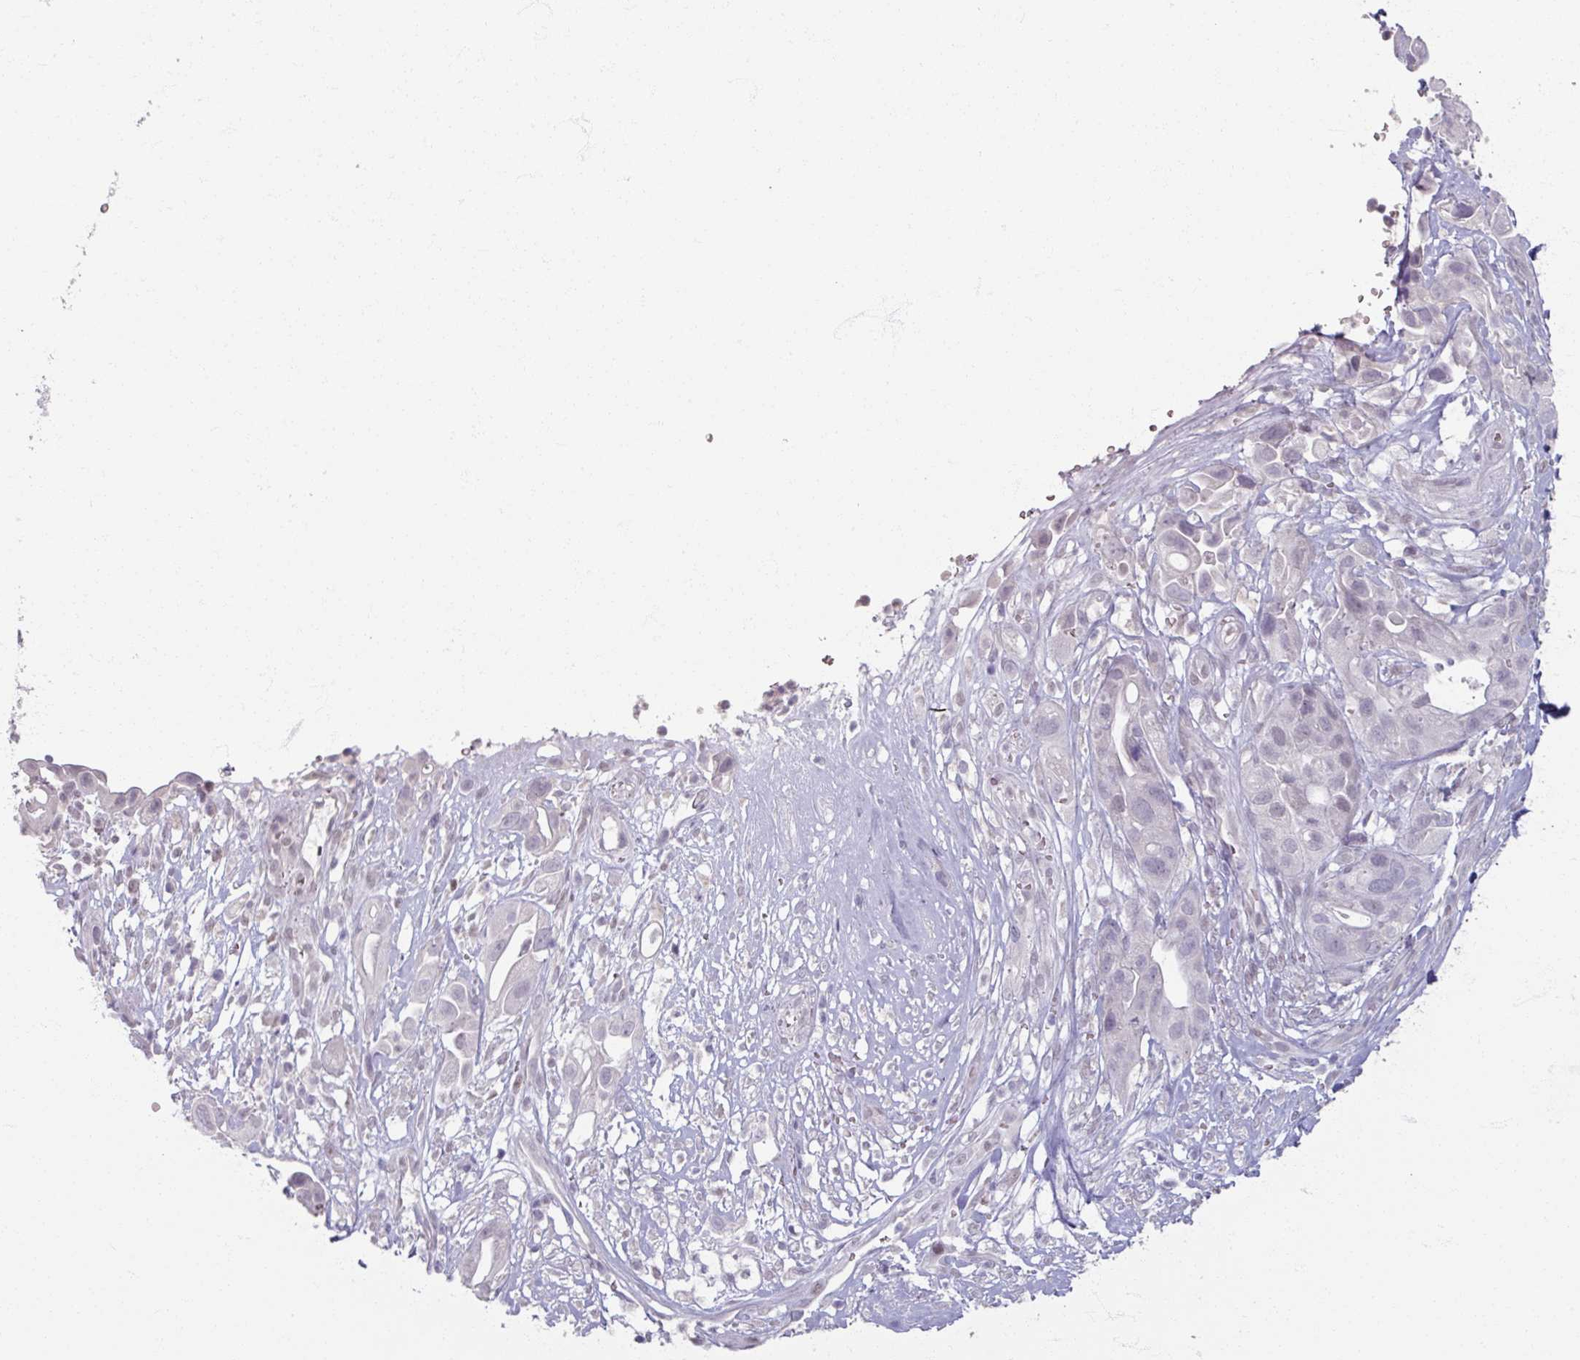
{"staining": {"intensity": "negative", "quantity": "none", "location": "none"}, "tissue": "pancreatic cancer", "cell_type": "Tumor cells", "image_type": "cancer", "snomed": [{"axis": "morphology", "description": "Adenocarcinoma, NOS"}, {"axis": "topography", "description": "Pancreas"}], "caption": "Photomicrograph shows no significant protein staining in tumor cells of pancreatic adenocarcinoma.", "gene": "SOX11", "patient": {"sex": "male", "age": 44}}